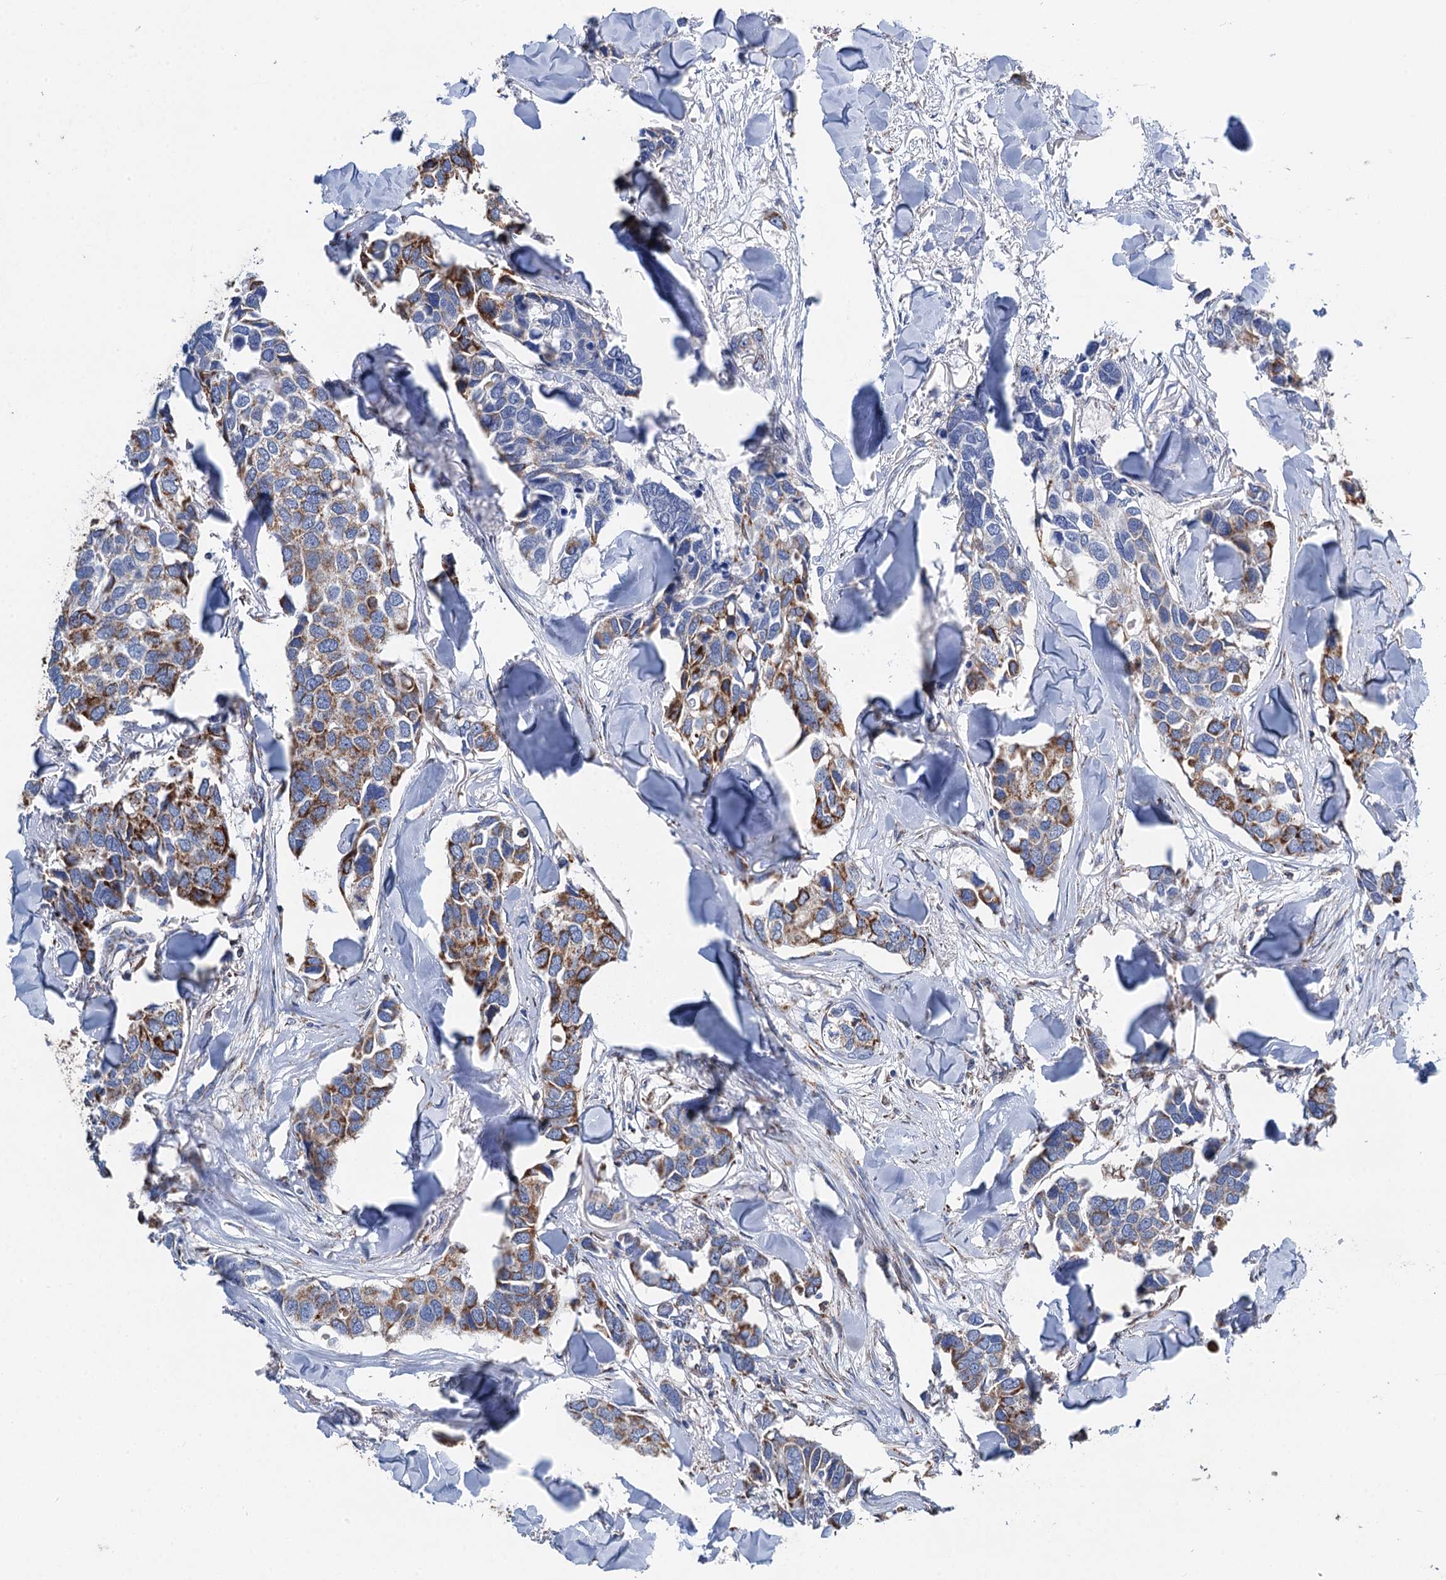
{"staining": {"intensity": "moderate", "quantity": "25%-75%", "location": "cytoplasmic/membranous"}, "tissue": "breast cancer", "cell_type": "Tumor cells", "image_type": "cancer", "snomed": [{"axis": "morphology", "description": "Duct carcinoma"}, {"axis": "topography", "description": "Breast"}], "caption": "Intraductal carcinoma (breast) stained for a protein shows moderate cytoplasmic/membranous positivity in tumor cells.", "gene": "IVD", "patient": {"sex": "female", "age": 83}}